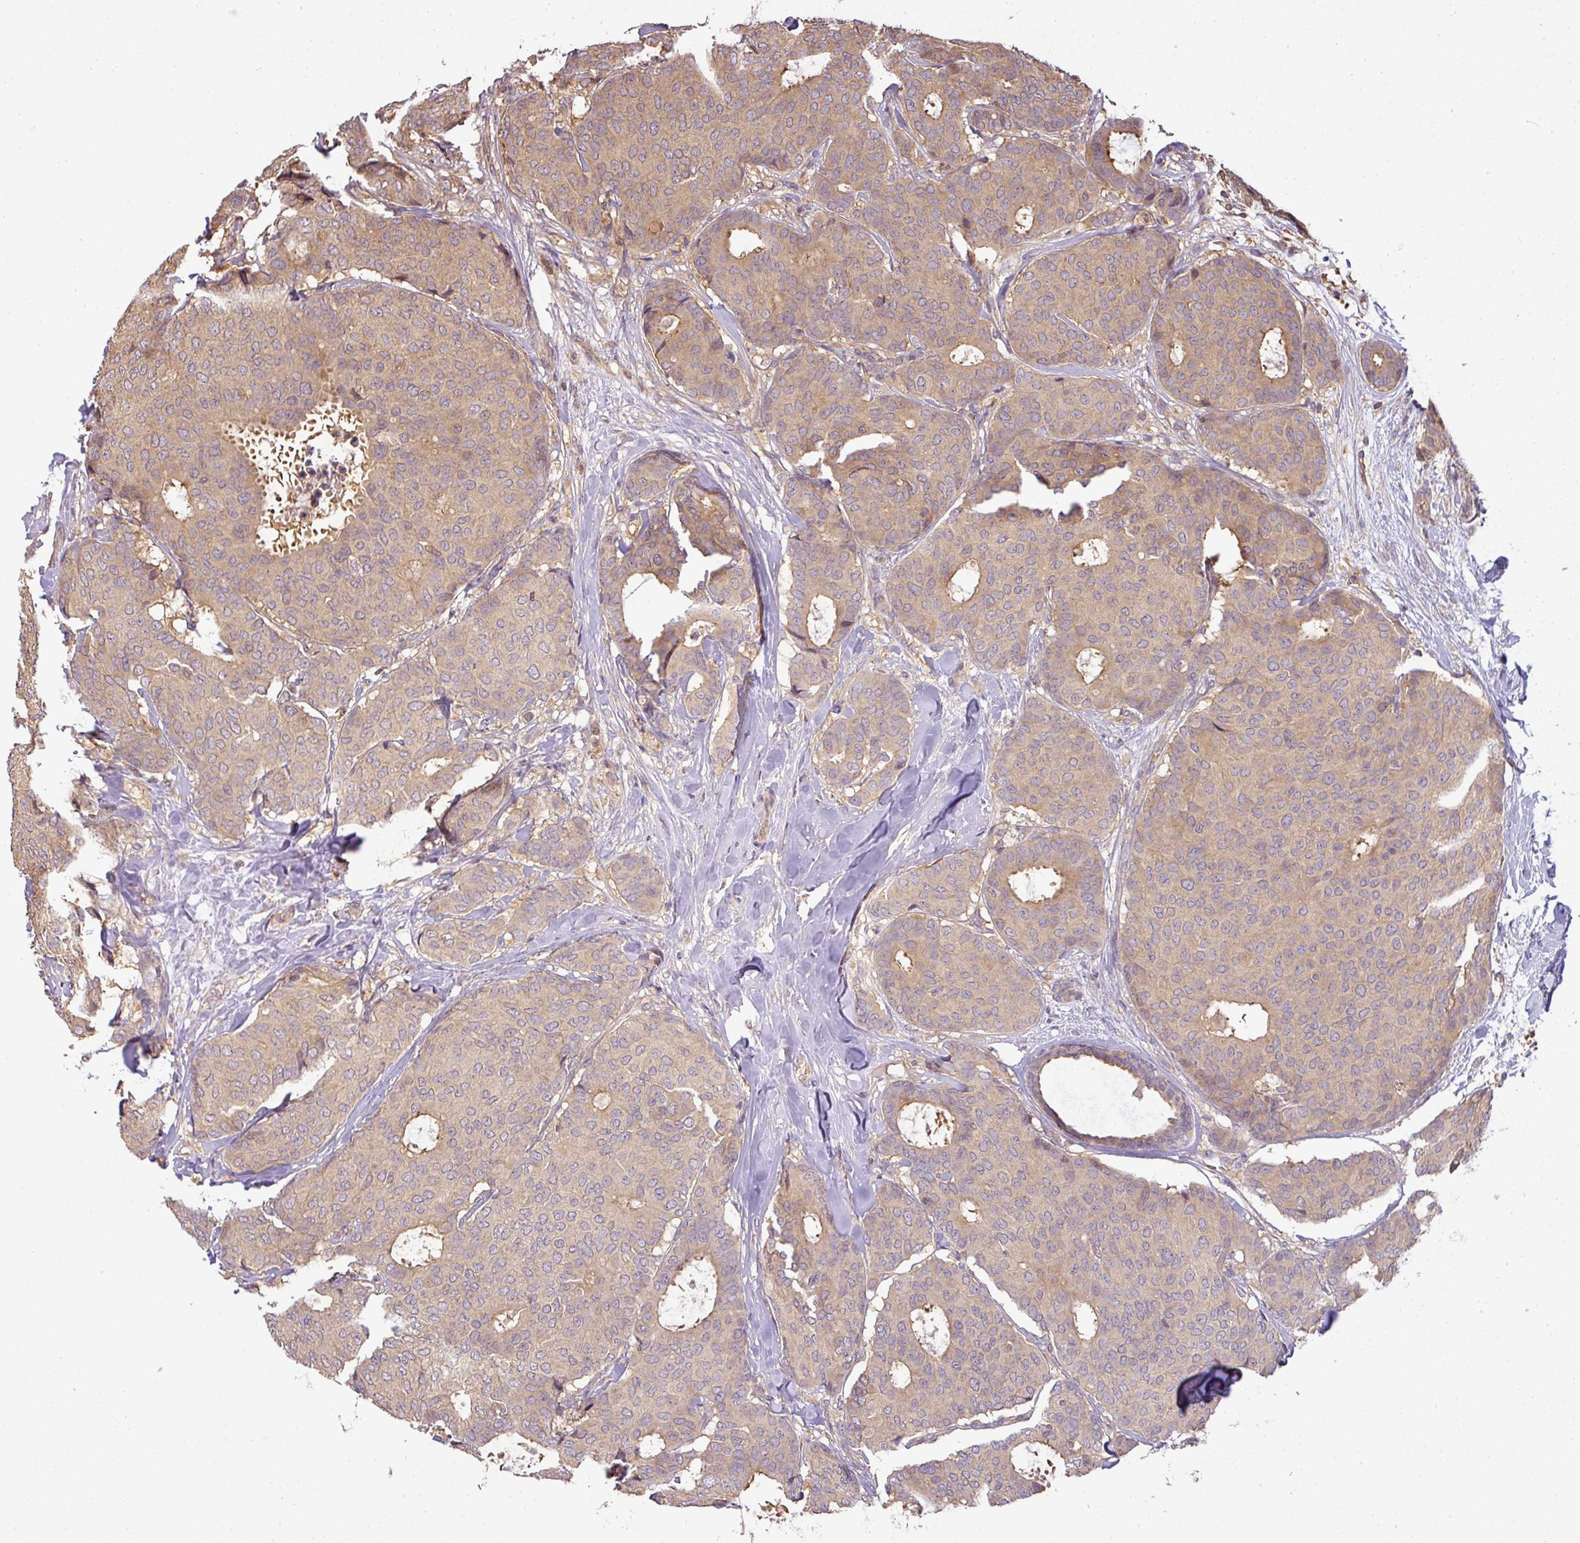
{"staining": {"intensity": "weak", "quantity": ">75%", "location": "cytoplasmic/membranous"}, "tissue": "breast cancer", "cell_type": "Tumor cells", "image_type": "cancer", "snomed": [{"axis": "morphology", "description": "Duct carcinoma"}, {"axis": "topography", "description": "Breast"}], "caption": "High-power microscopy captured an immunohistochemistry (IHC) image of breast cancer (invasive ductal carcinoma), revealing weak cytoplasmic/membranous staining in approximately >75% of tumor cells. (brown staining indicates protein expression, while blue staining denotes nuclei).", "gene": "TCL1B", "patient": {"sex": "female", "age": 75}}